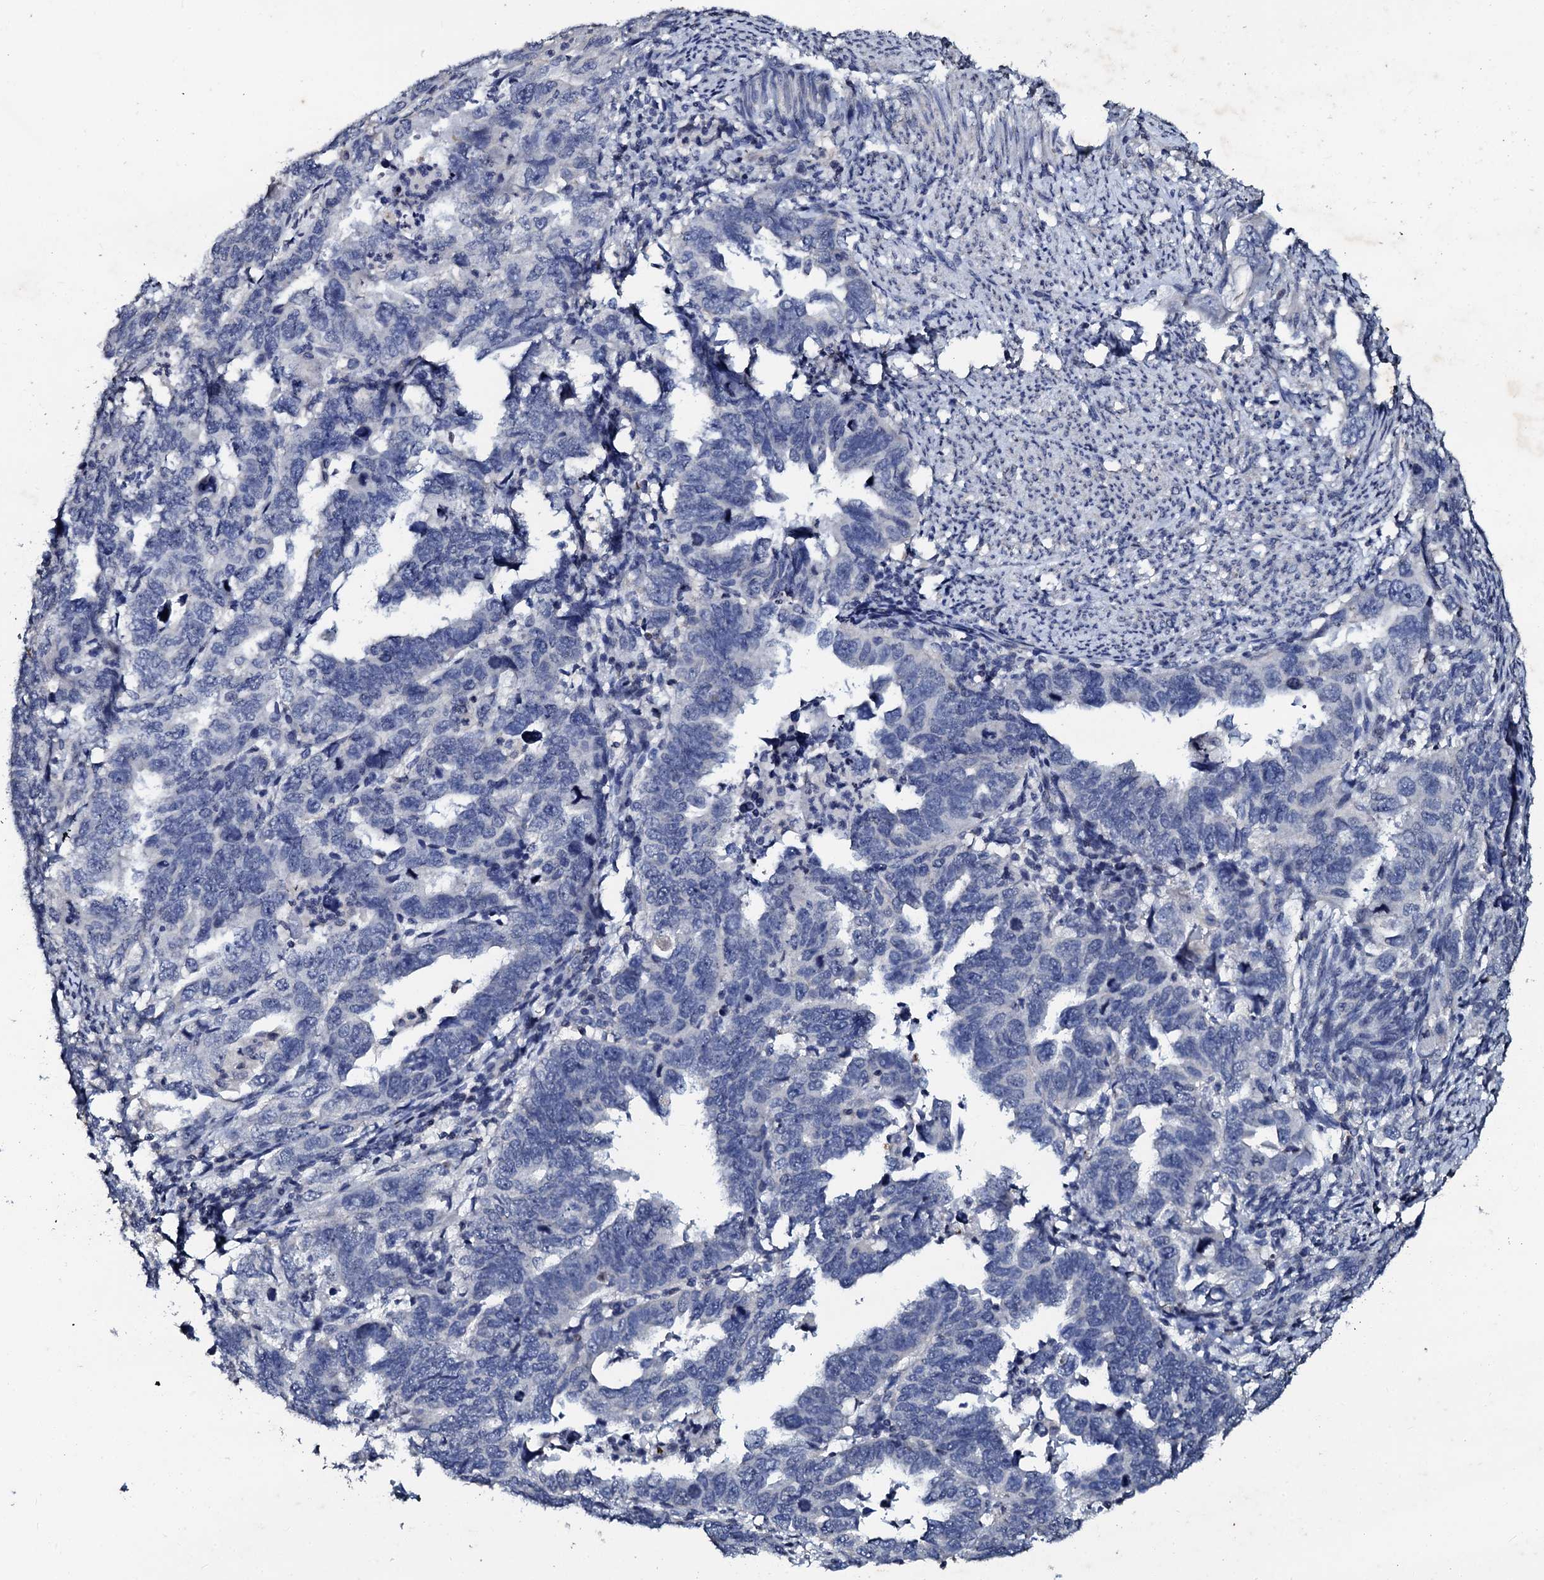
{"staining": {"intensity": "negative", "quantity": "none", "location": "none"}, "tissue": "endometrial cancer", "cell_type": "Tumor cells", "image_type": "cancer", "snomed": [{"axis": "morphology", "description": "Adenocarcinoma, NOS"}, {"axis": "topography", "description": "Endometrium"}], "caption": "Immunohistochemical staining of human endometrial cancer (adenocarcinoma) exhibits no significant positivity in tumor cells.", "gene": "SLC37A4", "patient": {"sex": "female", "age": 65}}